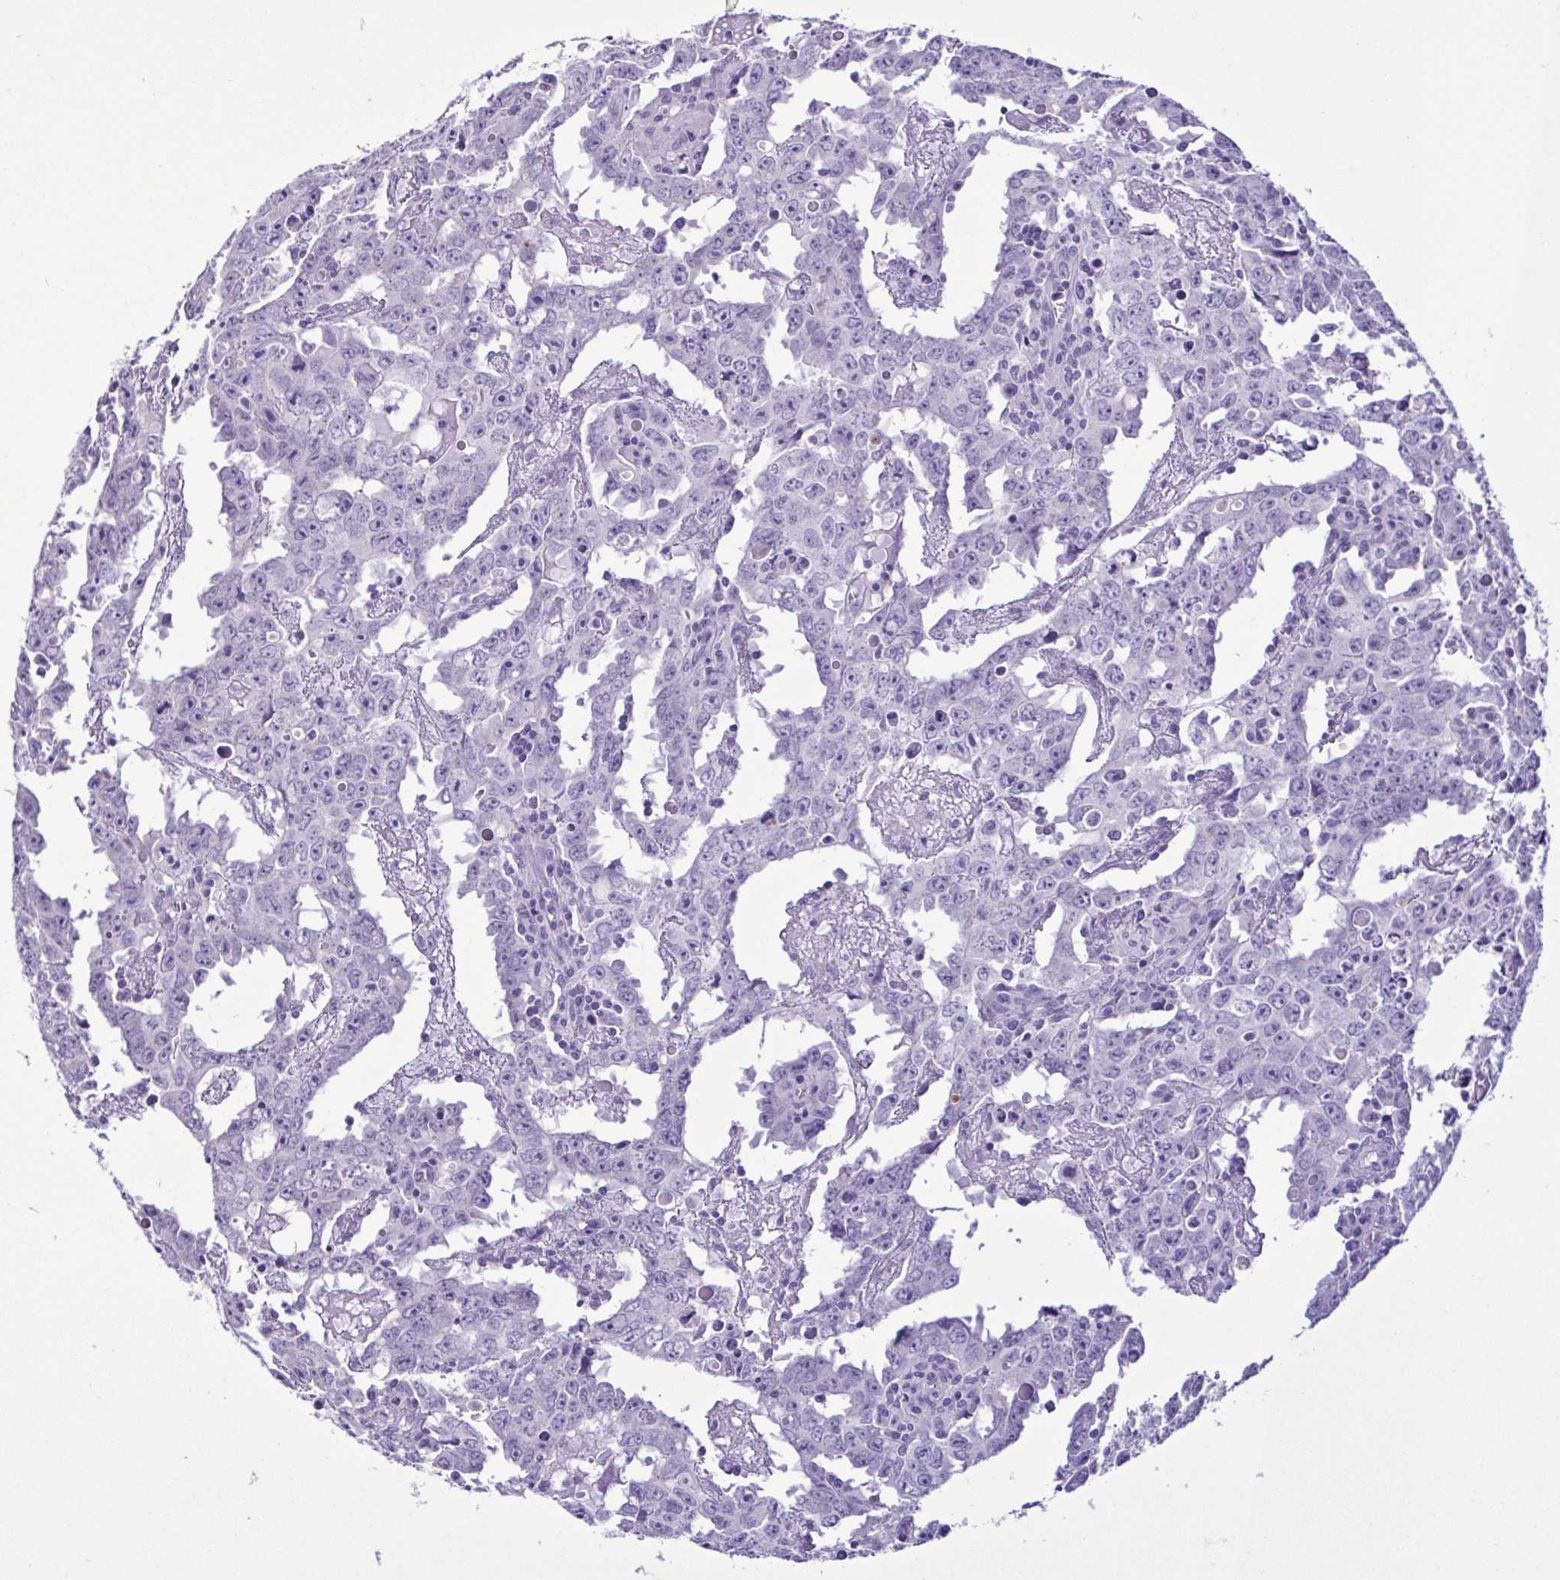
{"staining": {"intensity": "negative", "quantity": "none", "location": "none"}, "tissue": "testis cancer", "cell_type": "Tumor cells", "image_type": "cancer", "snomed": [{"axis": "morphology", "description": "Carcinoma, Embryonal, NOS"}, {"axis": "topography", "description": "Testis"}], "caption": "A high-resolution image shows immunohistochemistry (IHC) staining of testis embryonal carcinoma, which displays no significant expression in tumor cells.", "gene": "CBY2", "patient": {"sex": "male", "age": 22}}